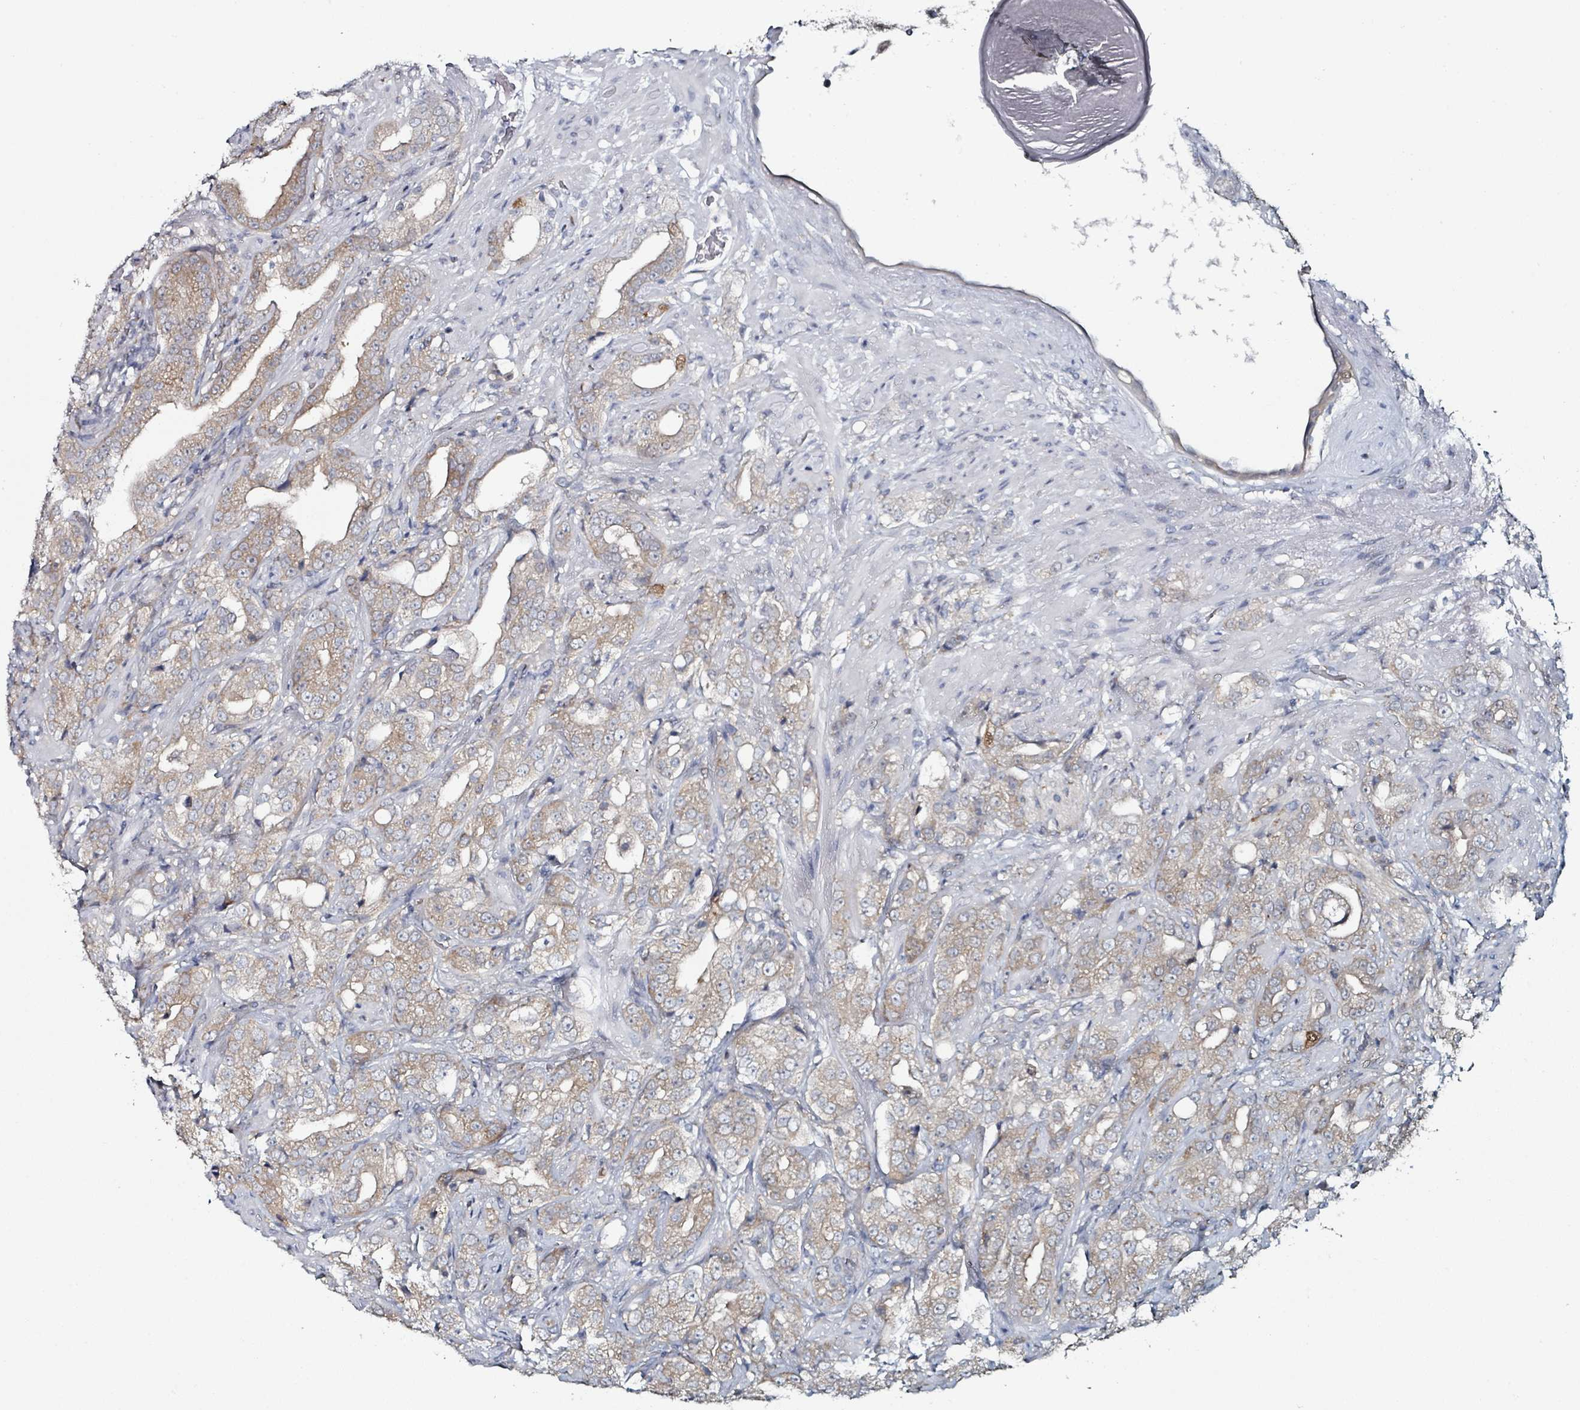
{"staining": {"intensity": "weak", "quantity": ">75%", "location": "cytoplasmic/membranous"}, "tissue": "prostate cancer", "cell_type": "Tumor cells", "image_type": "cancer", "snomed": [{"axis": "morphology", "description": "Adenocarcinoma, Low grade"}, {"axis": "topography", "description": "Prostate"}], "caption": "A high-resolution photomicrograph shows immunohistochemistry (IHC) staining of prostate low-grade adenocarcinoma, which demonstrates weak cytoplasmic/membranous staining in approximately >75% of tumor cells. (Brightfield microscopy of DAB IHC at high magnification).", "gene": "B3GAT3", "patient": {"sex": "male", "age": 67}}